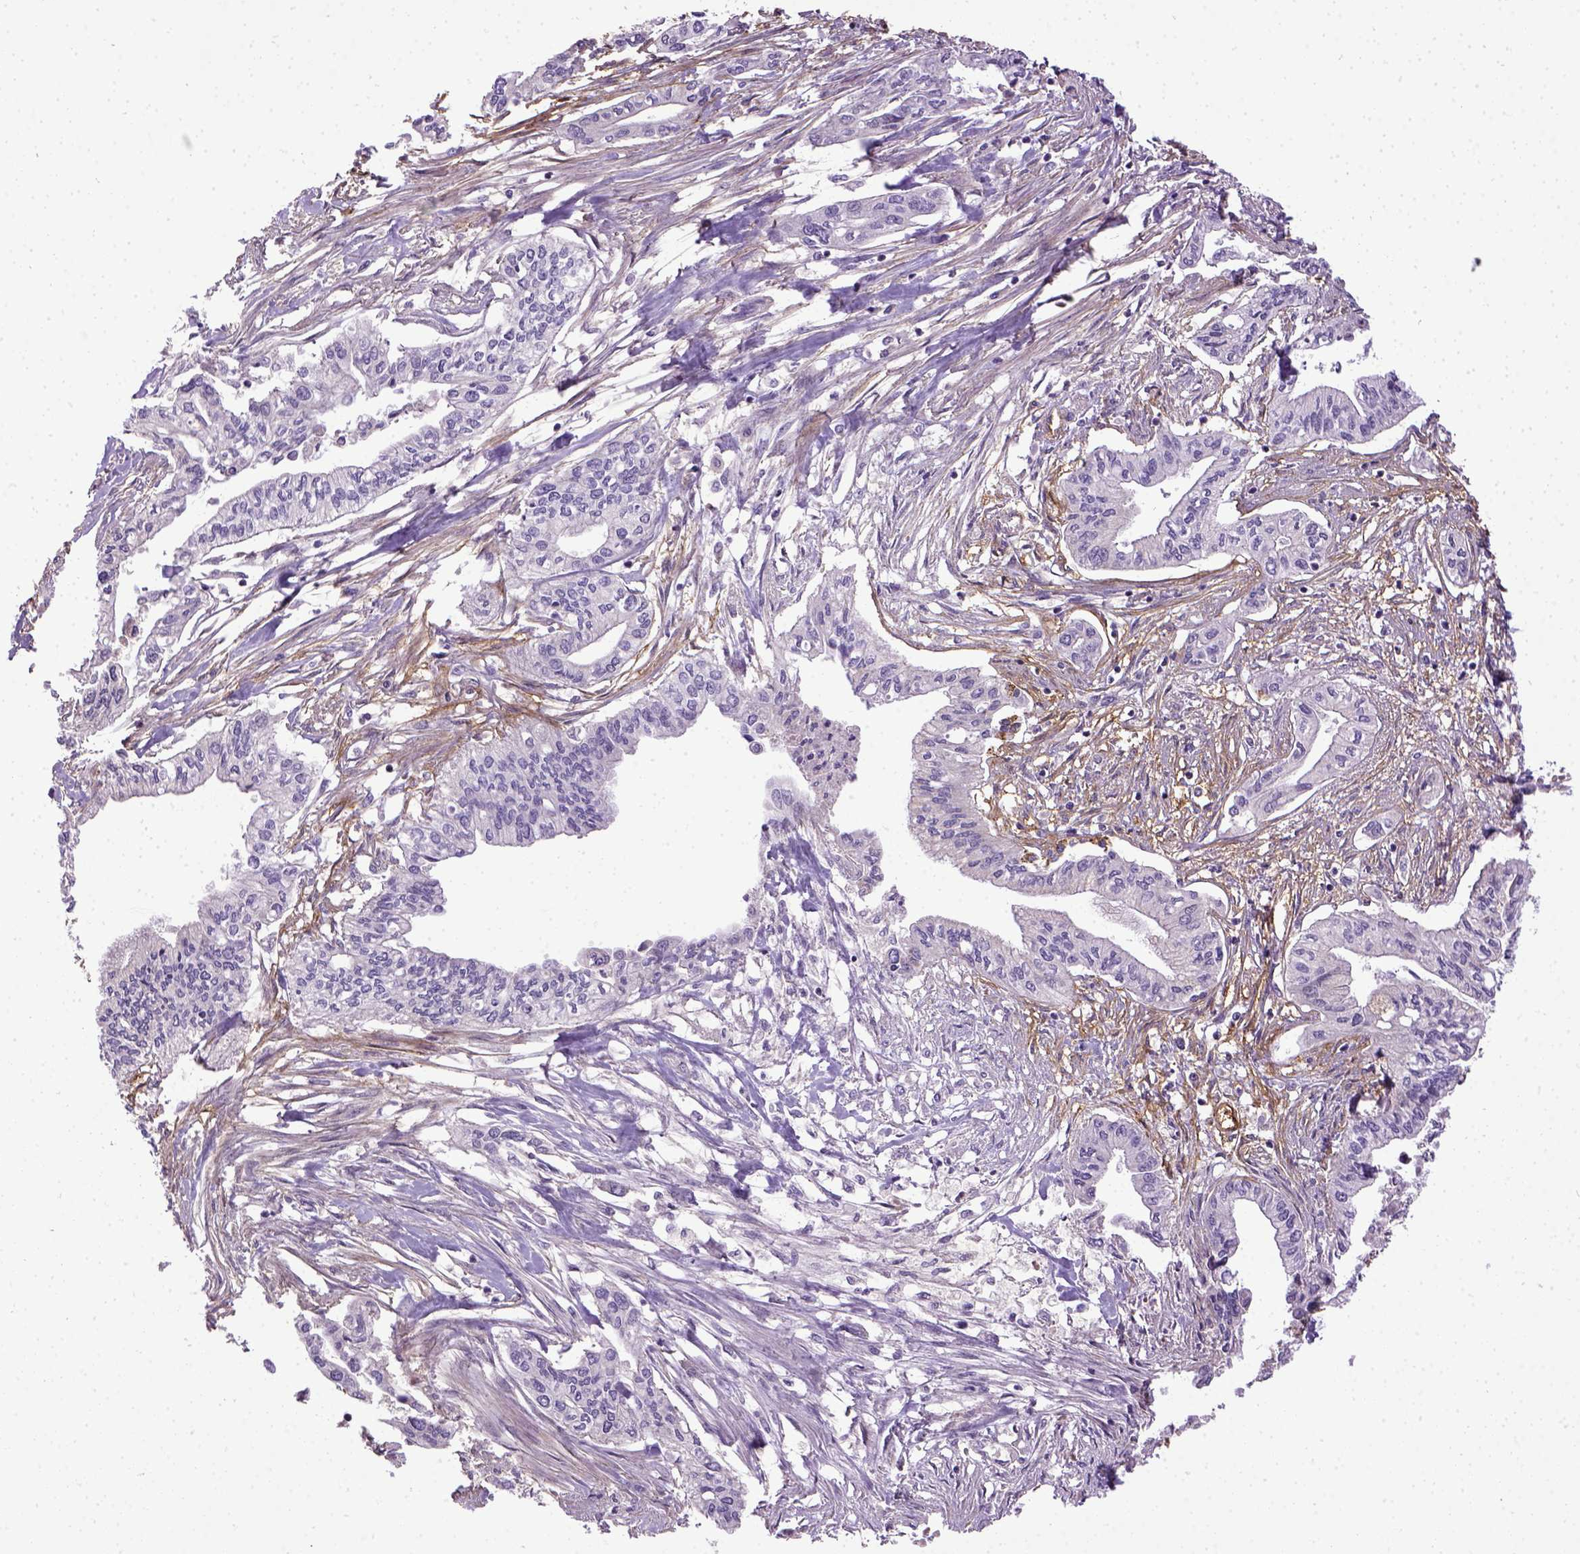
{"staining": {"intensity": "negative", "quantity": "none", "location": "none"}, "tissue": "pancreatic cancer", "cell_type": "Tumor cells", "image_type": "cancer", "snomed": [{"axis": "morphology", "description": "Adenocarcinoma, NOS"}, {"axis": "topography", "description": "Pancreas"}], "caption": "Immunohistochemistry histopathology image of neoplastic tissue: human pancreatic cancer stained with DAB exhibits no significant protein expression in tumor cells.", "gene": "ENG", "patient": {"sex": "male", "age": 60}}